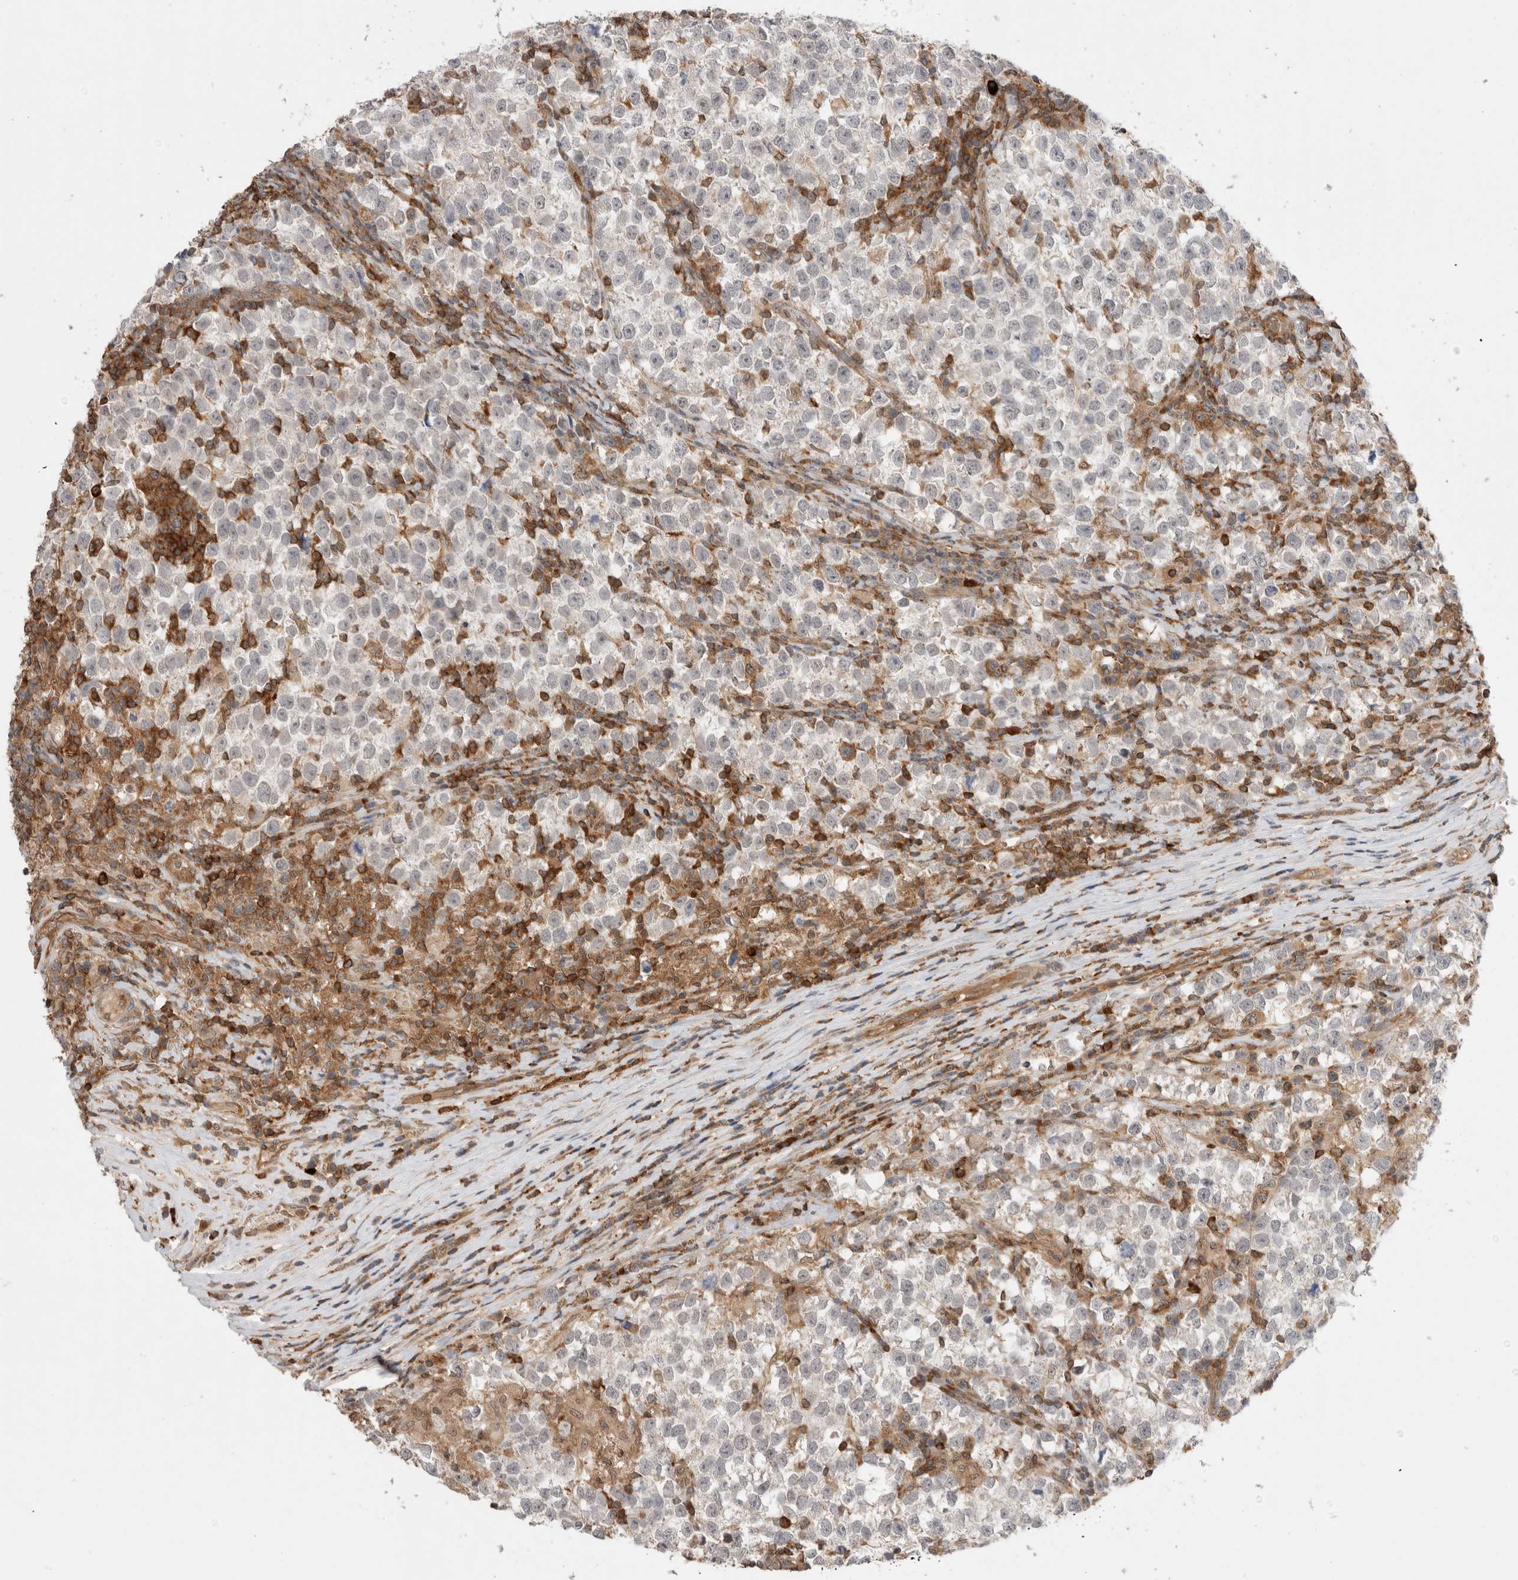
{"staining": {"intensity": "weak", "quantity": "<25%", "location": "cytoplasmic/membranous"}, "tissue": "testis cancer", "cell_type": "Tumor cells", "image_type": "cancer", "snomed": [{"axis": "morphology", "description": "Normal tissue, NOS"}, {"axis": "morphology", "description": "Seminoma, NOS"}, {"axis": "topography", "description": "Testis"}], "caption": "Immunohistochemical staining of human testis cancer demonstrates no significant staining in tumor cells.", "gene": "NFKB1", "patient": {"sex": "male", "age": 43}}